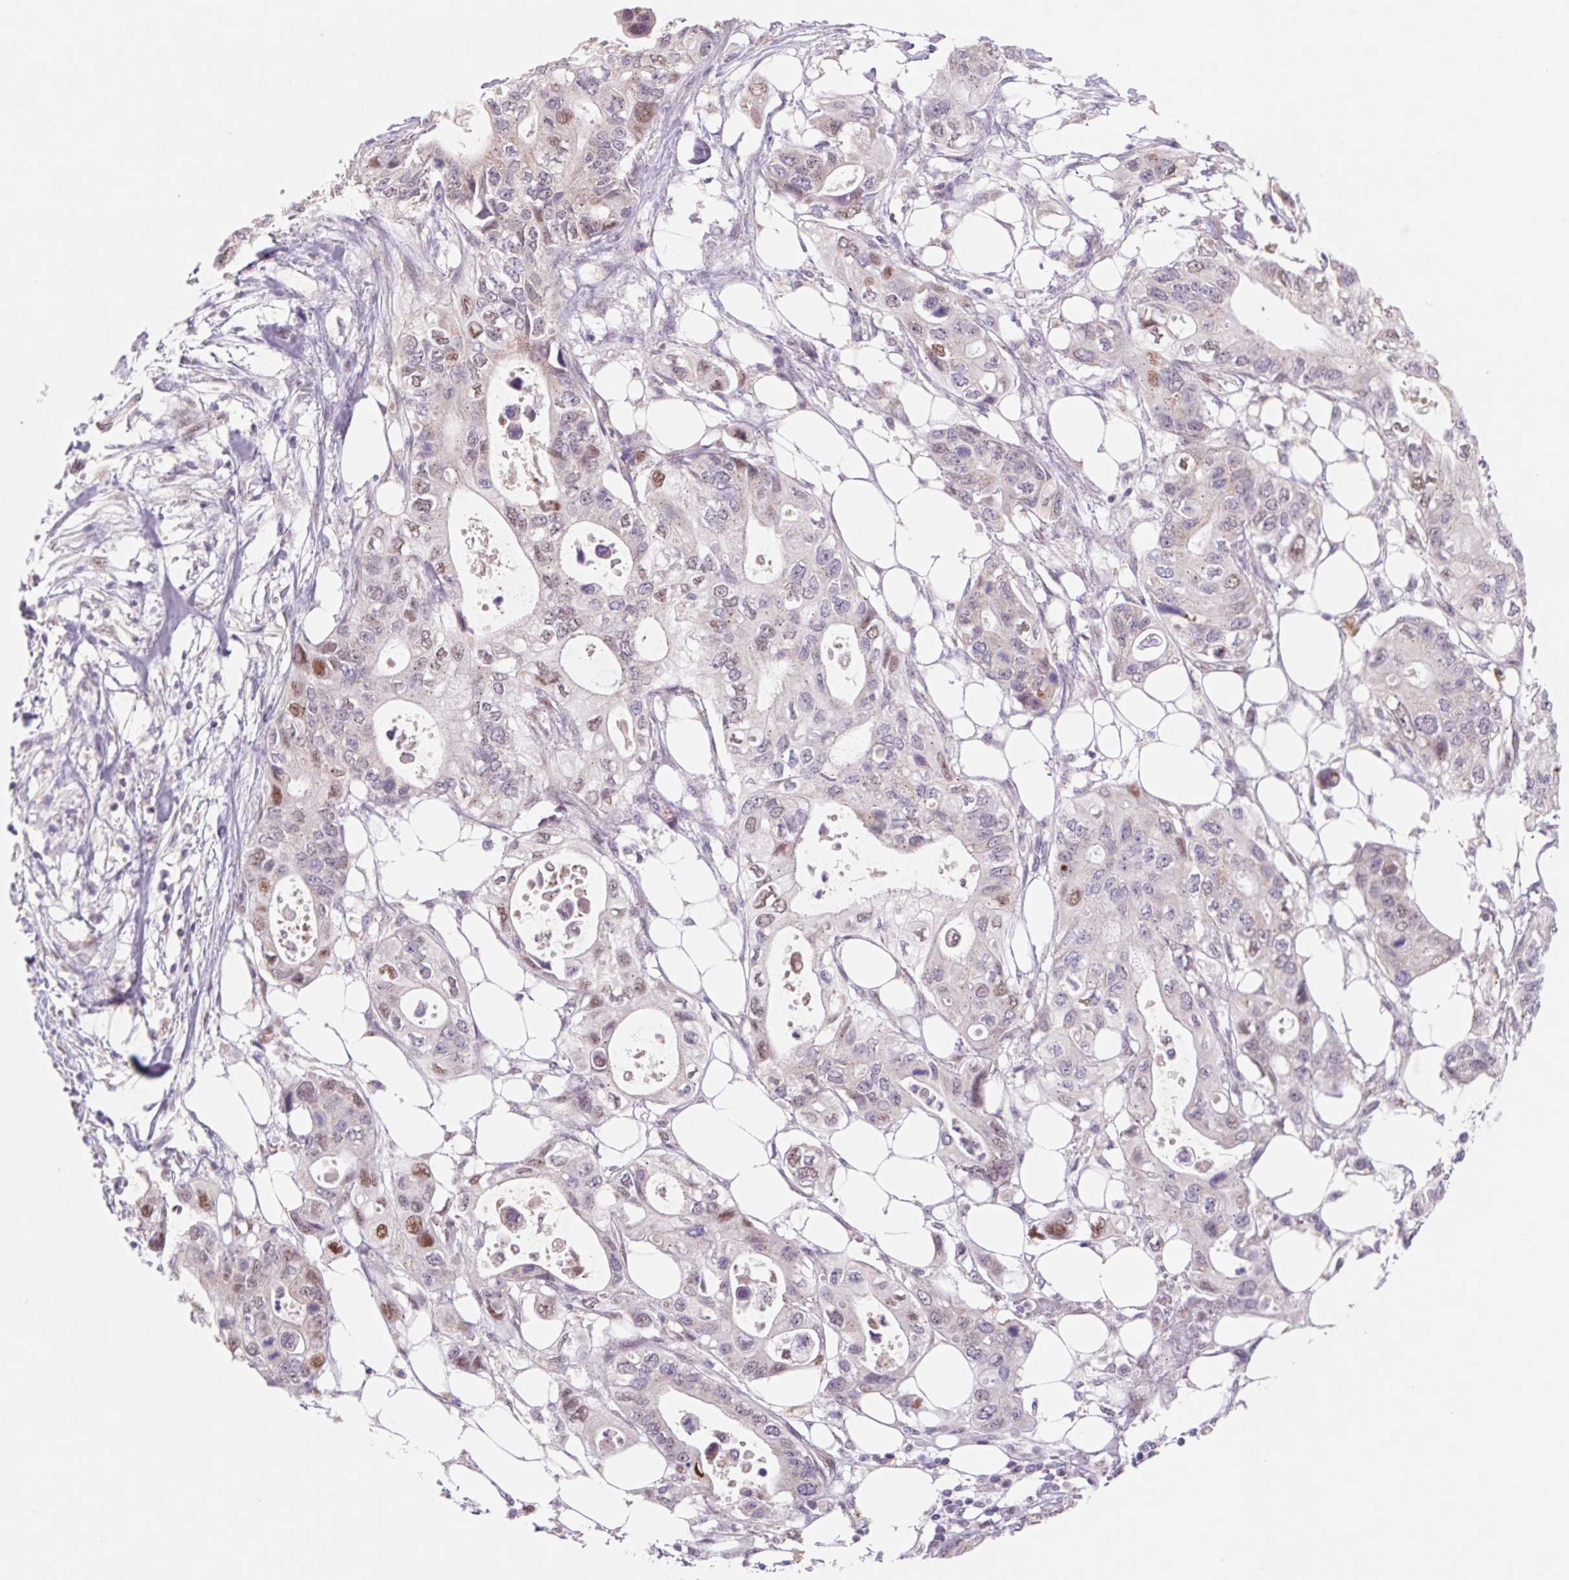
{"staining": {"intensity": "moderate", "quantity": "<25%", "location": "nuclear"}, "tissue": "pancreatic cancer", "cell_type": "Tumor cells", "image_type": "cancer", "snomed": [{"axis": "morphology", "description": "Adenocarcinoma, NOS"}, {"axis": "topography", "description": "Pancreas"}], "caption": "Immunohistochemical staining of pancreatic cancer shows low levels of moderate nuclear protein expression in approximately <25% of tumor cells. Using DAB (3,3'-diaminobenzidine) (brown) and hematoxylin (blue) stains, captured at high magnification using brightfield microscopy.", "gene": "DPPA5", "patient": {"sex": "female", "age": 63}}